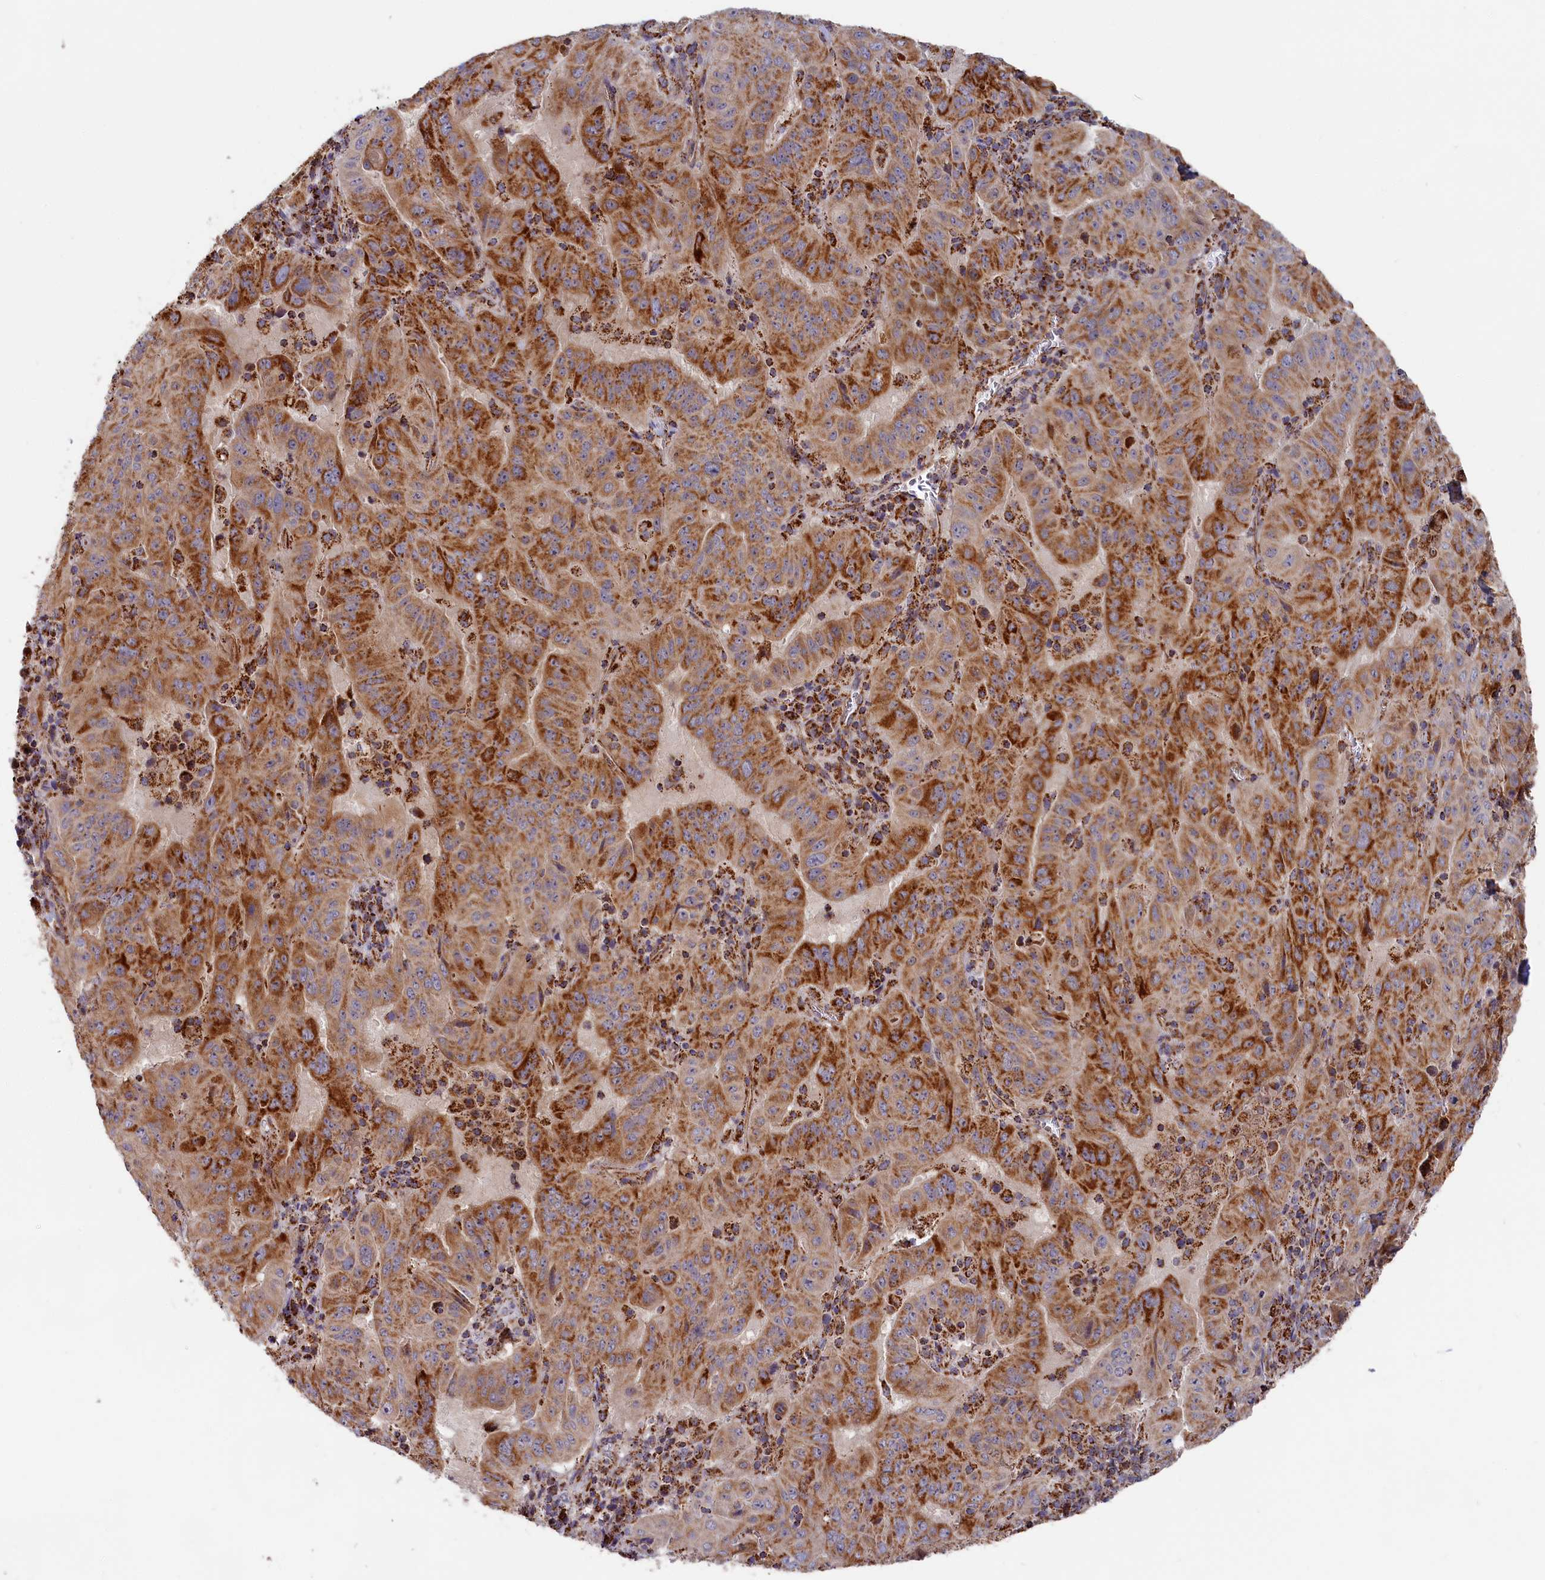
{"staining": {"intensity": "strong", "quantity": ">75%", "location": "cytoplasmic/membranous"}, "tissue": "pancreatic cancer", "cell_type": "Tumor cells", "image_type": "cancer", "snomed": [{"axis": "morphology", "description": "Adenocarcinoma, NOS"}, {"axis": "topography", "description": "Pancreas"}], "caption": "High-magnification brightfield microscopy of pancreatic adenocarcinoma stained with DAB (3,3'-diaminobenzidine) (brown) and counterstained with hematoxylin (blue). tumor cells exhibit strong cytoplasmic/membranous positivity is seen in approximately>75% of cells.", "gene": "MACROD1", "patient": {"sex": "male", "age": 63}}